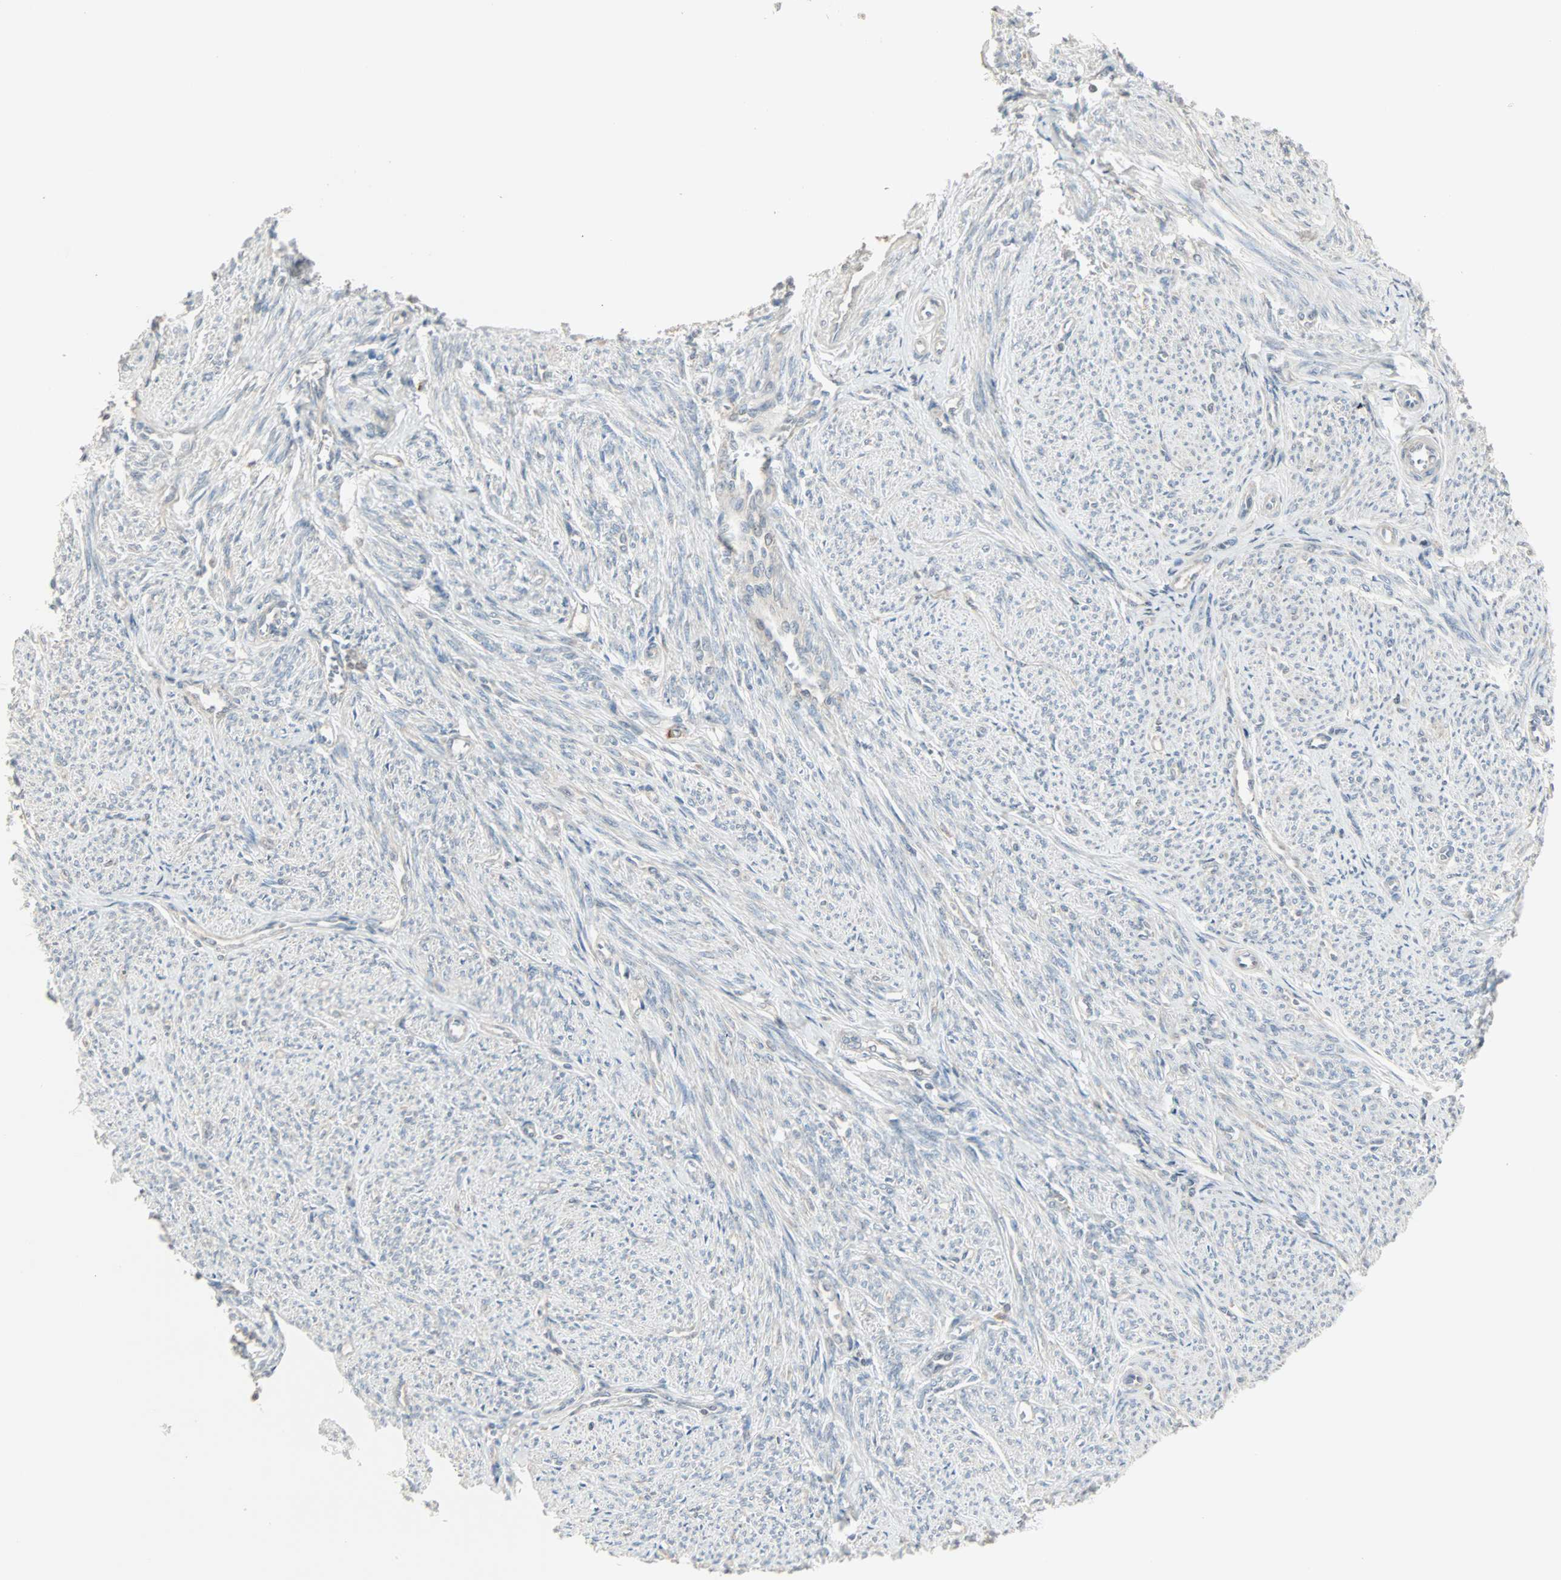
{"staining": {"intensity": "weak", "quantity": "<25%", "location": "cytoplasmic/membranous"}, "tissue": "smooth muscle", "cell_type": "Smooth muscle cells", "image_type": "normal", "snomed": [{"axis": "morphology", "description": "Normal tissue, NOS"}, {"axis": "topography", "description": "Smooth muscle"}], "caption": "This photomicrograph is of normal smooth muscle stained with IHC to label a protein in brown with the nuclei are counter-stained blue. There is no positivity in smooth muscle cells. Brightfield microscopy of immunohistochemistry stained with DAB (brown) and hematoxylin (blue), captured at high magnification.", "gene": "KDM4A", "patient": {"sex": "female", "age": 65}}